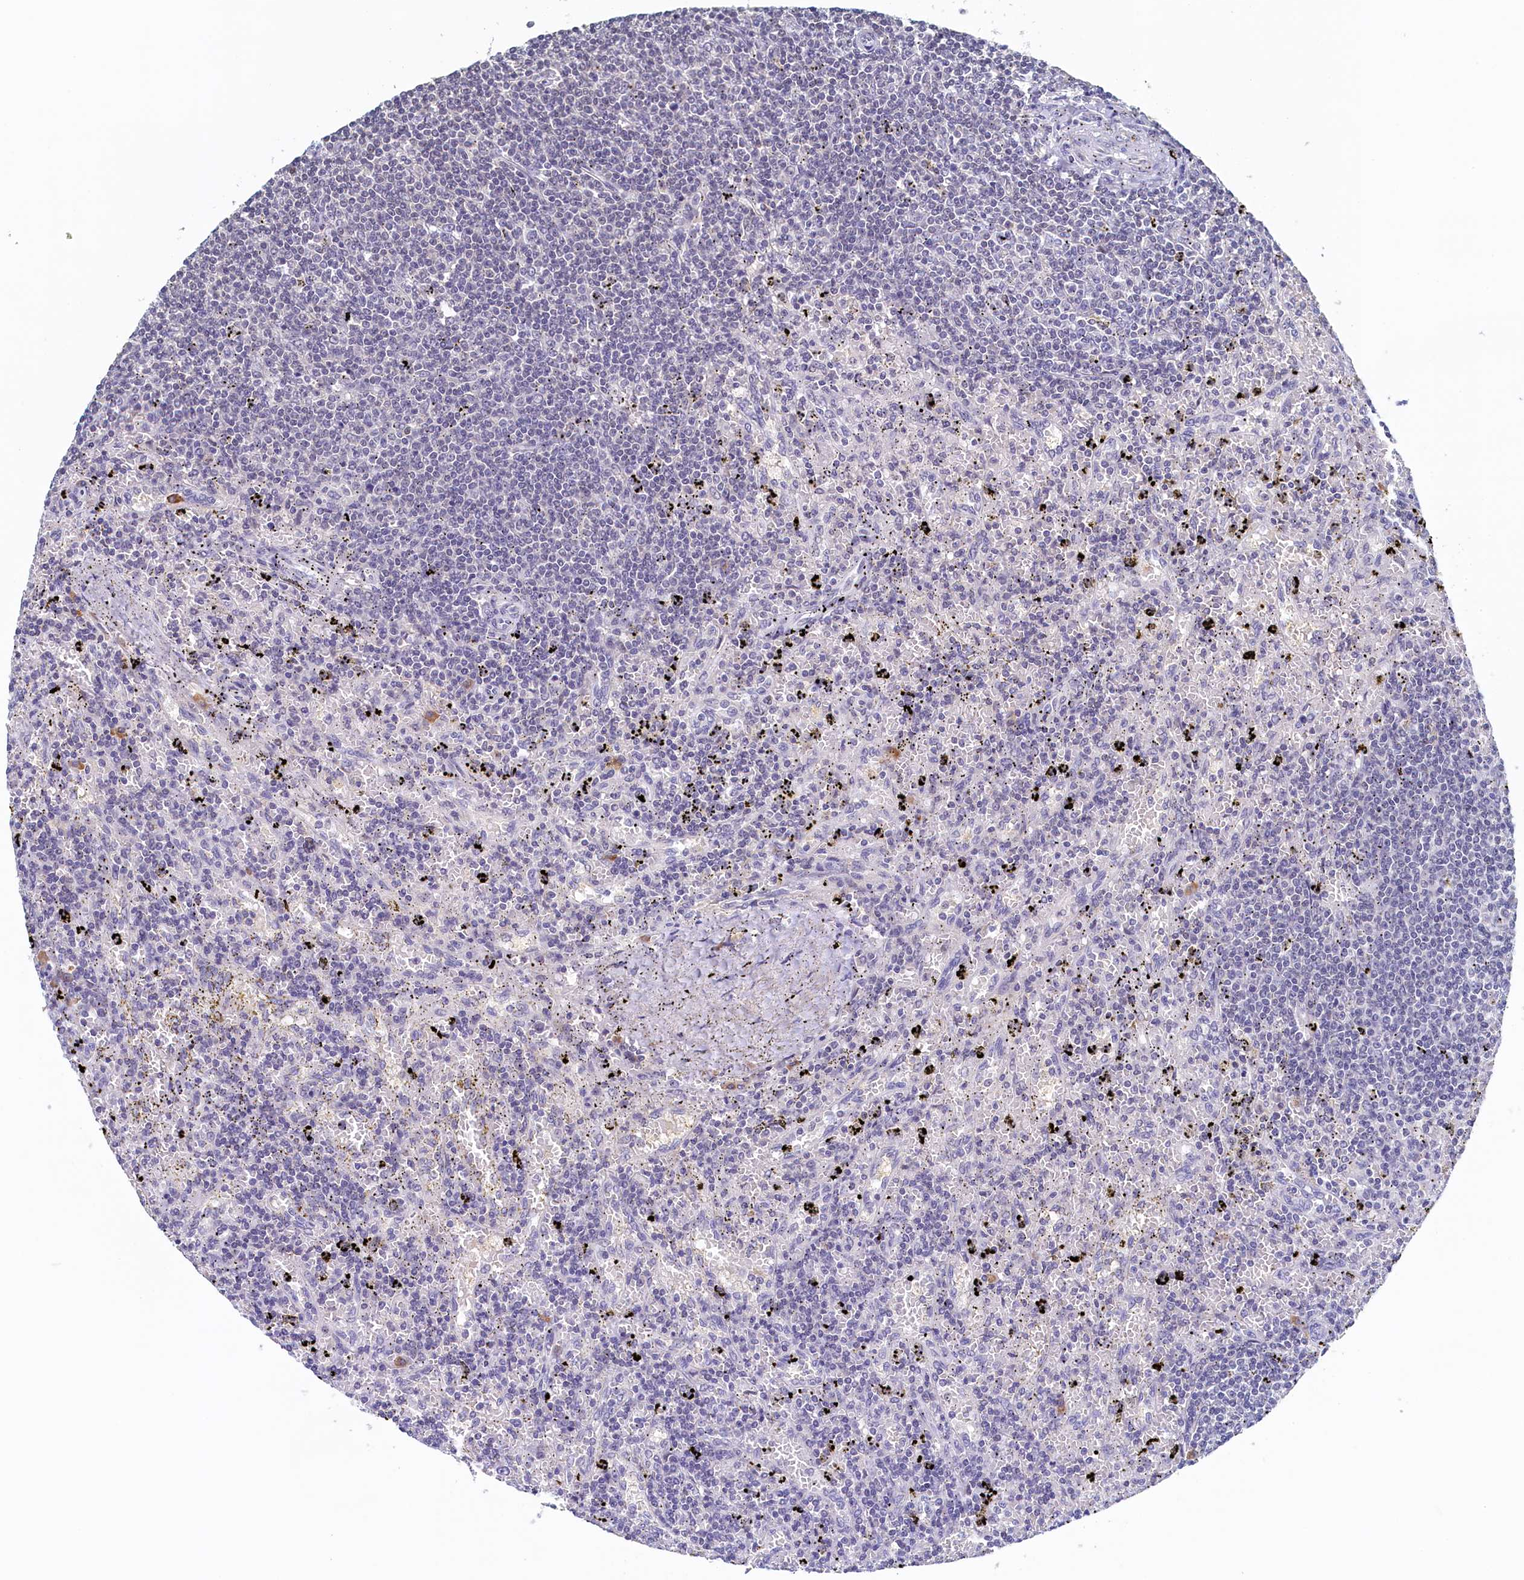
{"staining": {"intensity": "negative", "quantity": "none", "location": "none"}, "tissue": "lymphoma", "cell_type": "Tumor cells", "image_type": "cancer", "snomed": [{"axis": "morphology", "description": "Malignant lymphoma, non-Hodgkin's type, Low grade"}, {"axis": "topography", "description": "Spleen"}], "caption": "The image exhibits no significant expression in tumor cells of lymphoma.", "gene": "MOSPD3", "patient": {"sex": "male", "age": 76}}